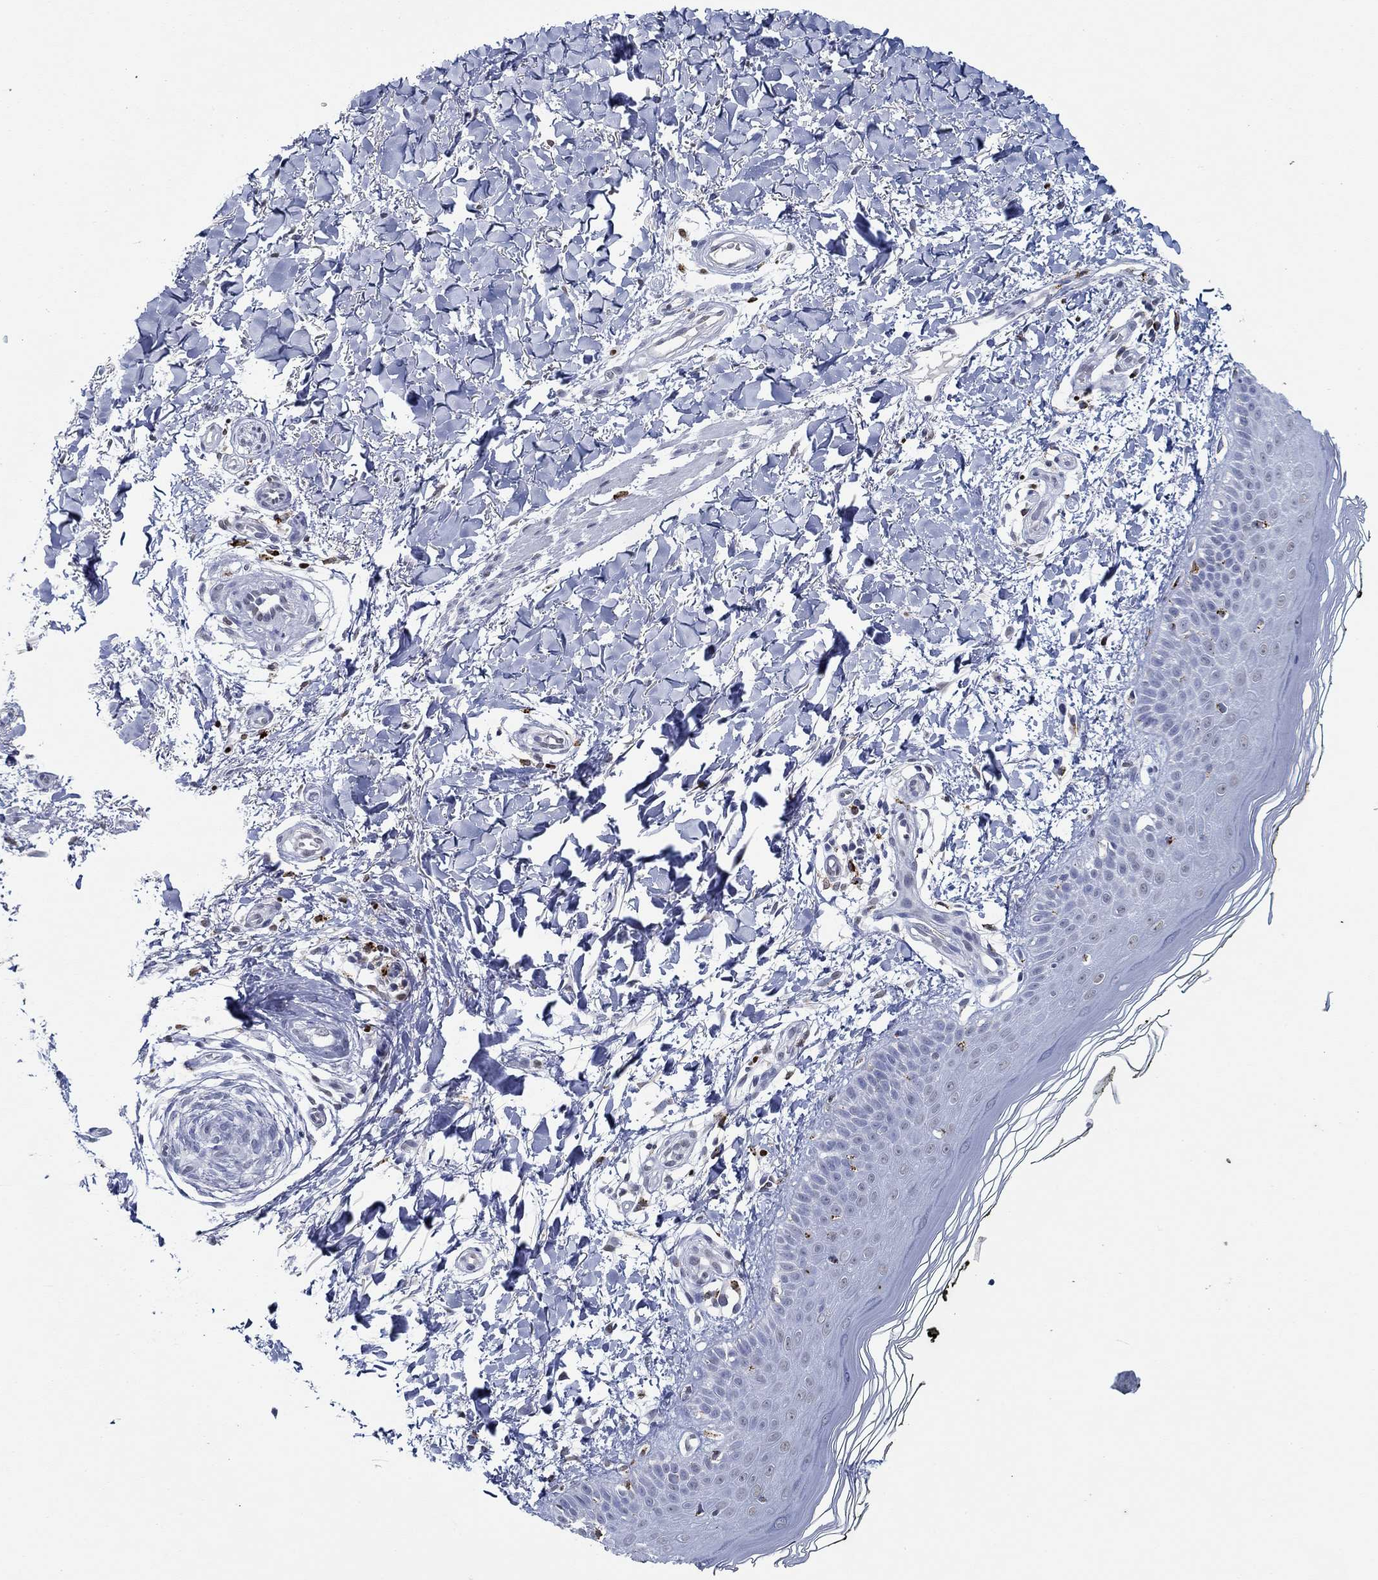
{"staining": {"intensity": "negative", "quantity": "none", "location": "none"}, "tissue": "skin", "cell_type": "Fibroblasts", "image_type": "normal", "snomed": [{"axis": "morphology", "description": "Normal tissue, NOS"}, {"axis": "topography", "description": "Skin"}], "caption": "A high-resolution photomicrograph shows immunohistochemistry (IHC) staining of benign skin, which shows no significant staining in fibroblasts. (DAB immunohistochemistry (IHC), high magnification).", "gene": "GATA2", "patient": {"sex": "female", "age": 62}}